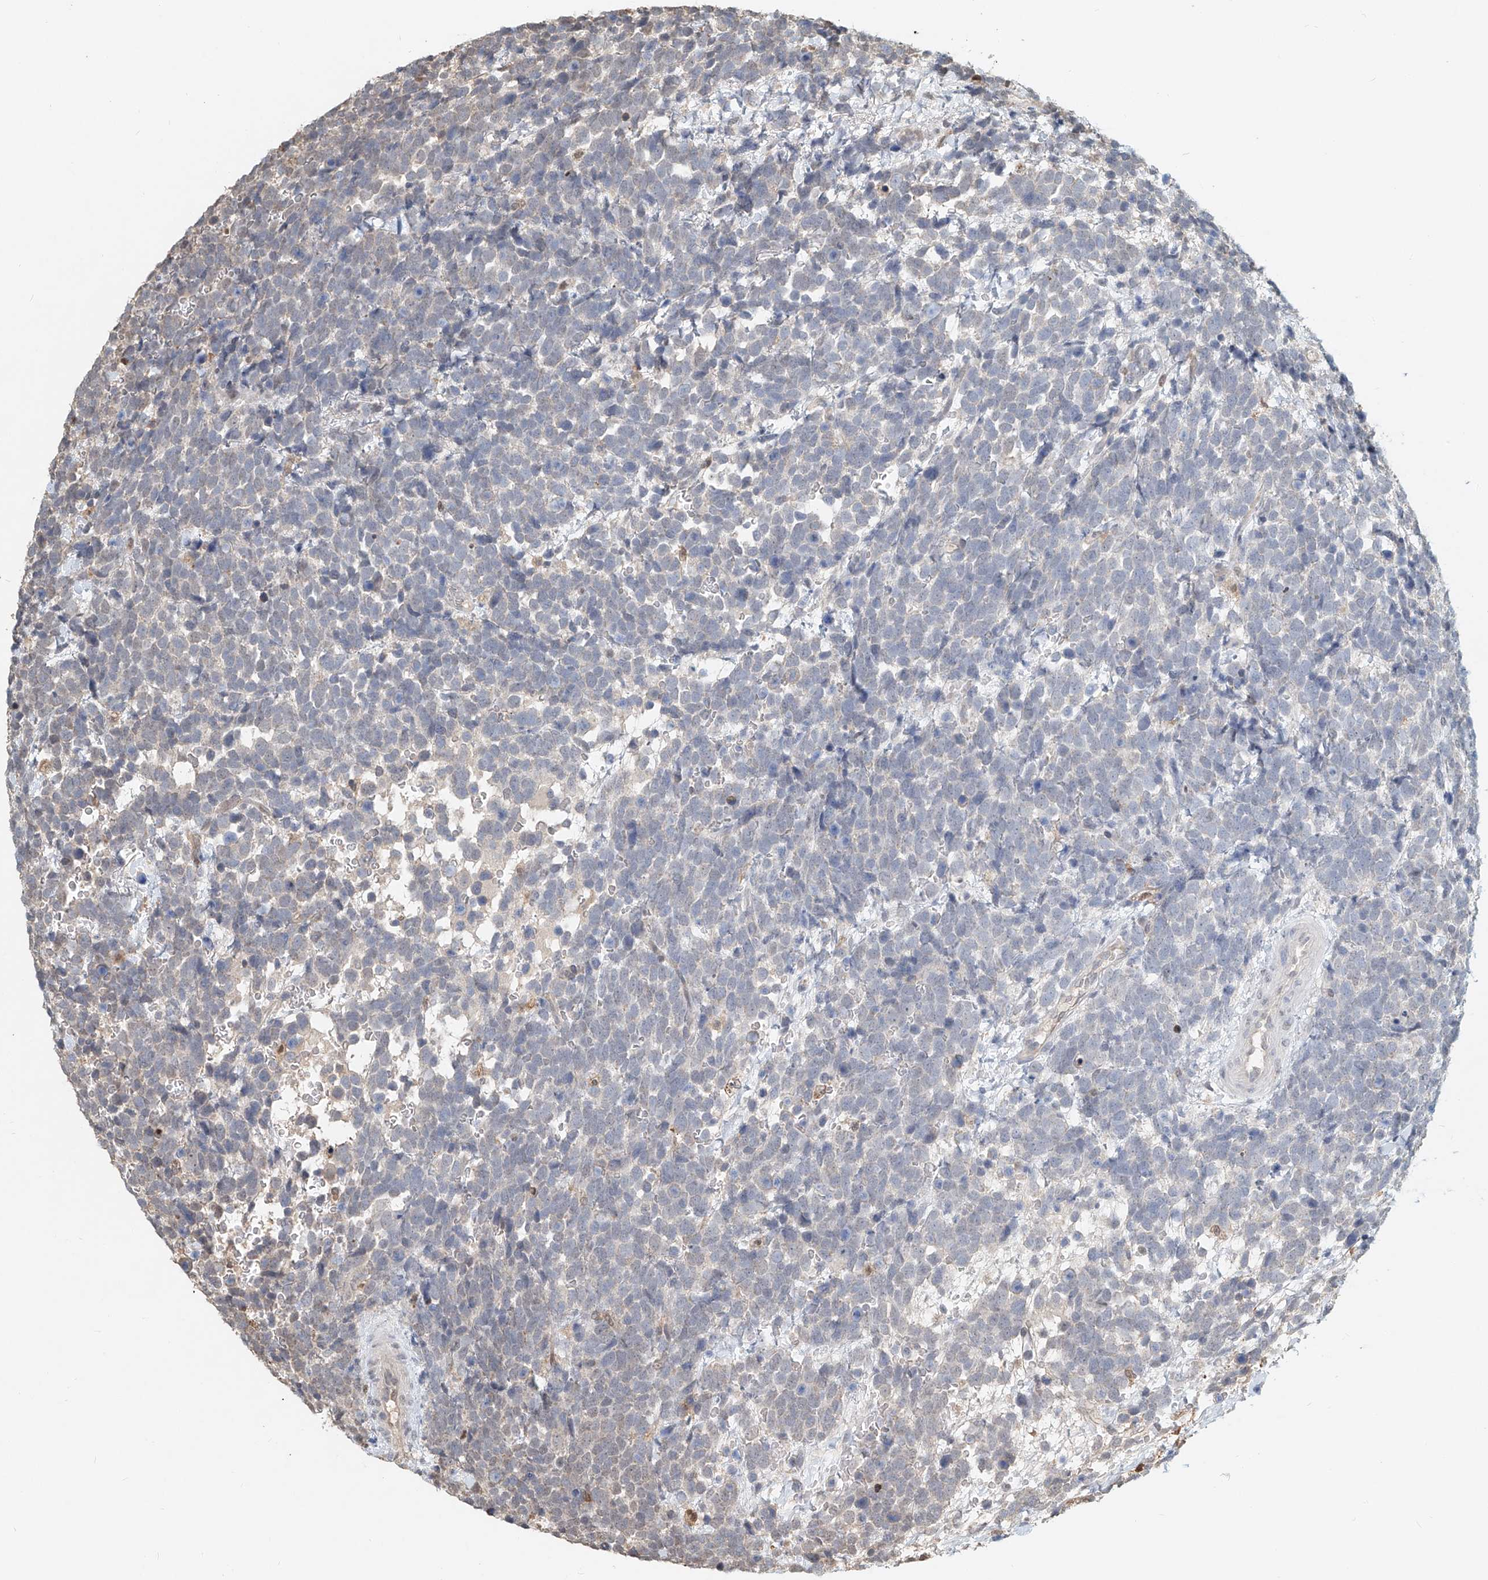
{"staining": {"intensity": "negative", "quantity": "none", "location": "none"}, "tissue": "urothelial cancer", "cell_type": "Tumor cells", "image_type": "cancer", "snomed": [{"axis": "morphology", "description": "Urothelial carcinoma, High grade"}, {"axis": "topography", "description": "Urinary bladder"}], "caption": "This photomicrograph is of high-grade urothelial carcinoma stained with immunohistochemistry to label a protein in brown with the nuclei are counter-stained blue. There is no expression in tumor cells. Nuclei are stained in blue.", "gene": "RMND1", "patient": {"sex": "female", "age": 82}}